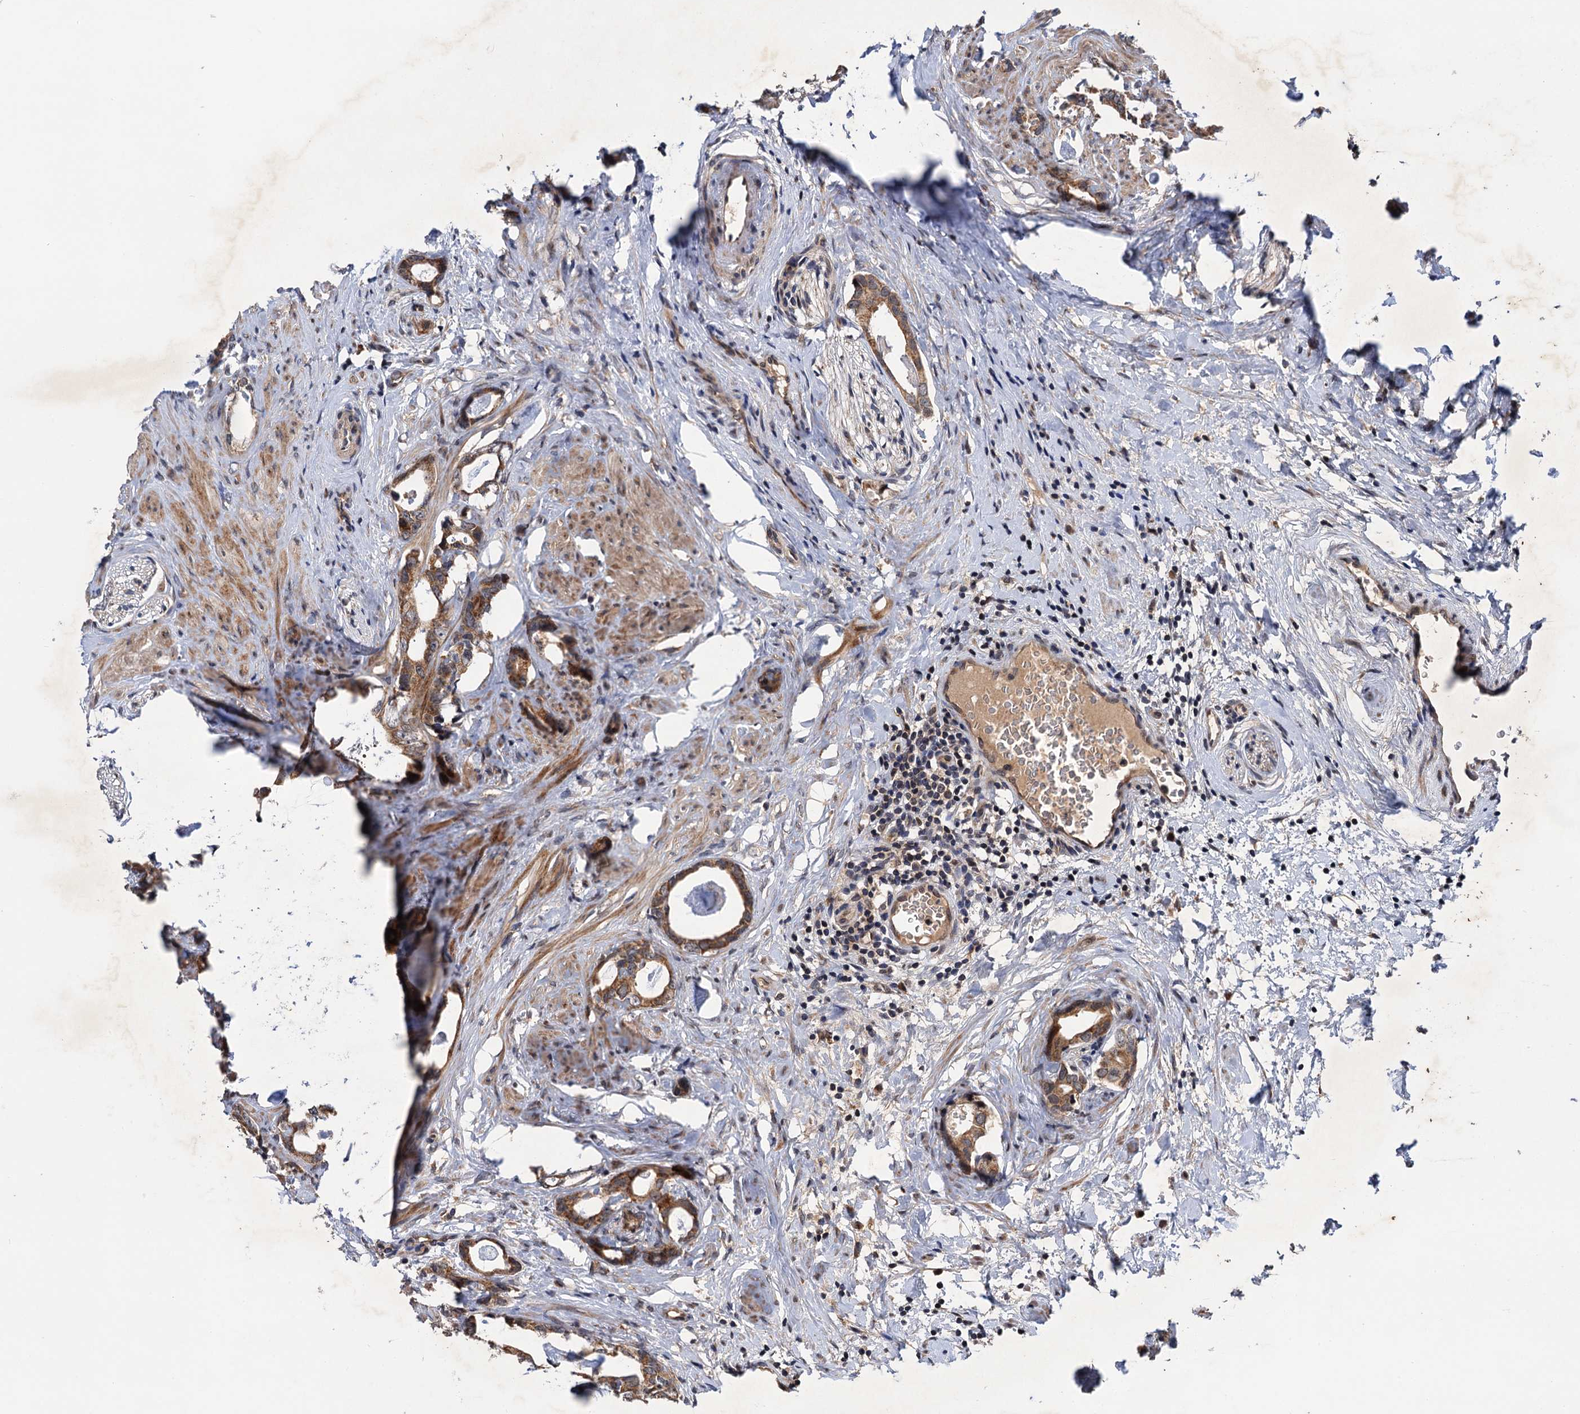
{"staining": {"intensity": "strong", "quantity": ">75%", "location": "cytoplasmic/membranous"}, "tissue": "prostate cancer", "cell_type": "Tumor cells", "image_type": "cancer", "snomed": [{"axis": "morphology", "description": "Adenocarcinoma, Low grade"}, {"axis": "topography", "description": "Prostate"}], "caption": "Immunohistochemical staining of prostate cancer exhibits high levels of strong cytoplasmic/membranous protein positivity in approximately >75% of tumor cells.", "gene": "NAA16", "patient": {"sex": "male", "age": 63}}